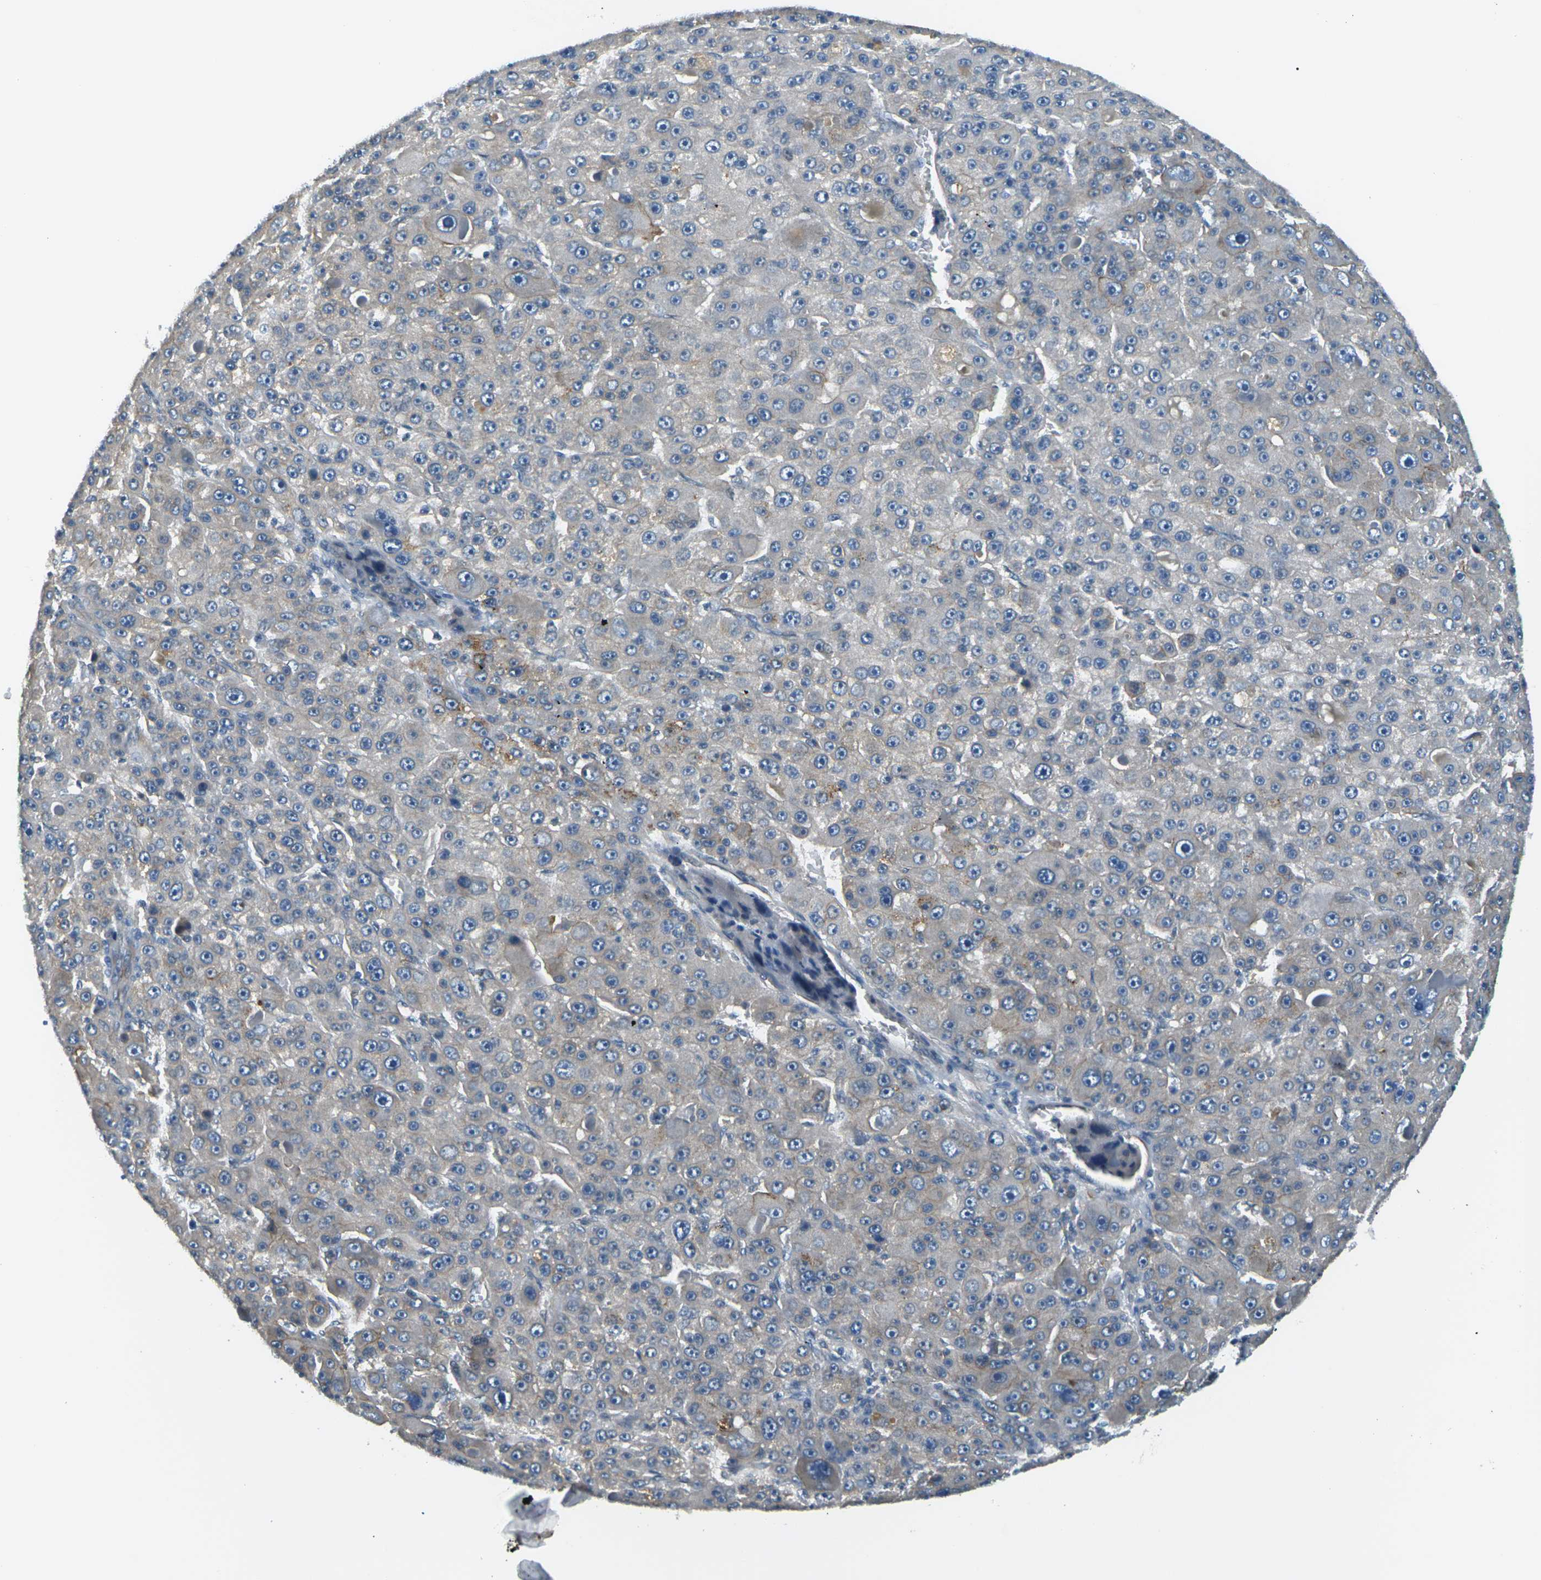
{"staining": {"intensity": "weak", "quantity": "<25%", "location": "cytoplasmic/membranous"}, "tissue": "liver cancer", "cell_type": "Tumor cells", "image_type": "cancer", "snomed": [{"axis": "morphology", "description": "Carcinoma, Hepatocellular, NOS"}, {"axis": "topography", "description": "Liver"}], "caption": "High magnification brightfield microscopy of hepatocellular carcinoma (liver) stained with DAB (3,3'-diaminobenzidine) (brown) and counterstained with hematoxylin (blue): tumor cells show no significant positivity.", "gene": "SLC13A3", "patient": {"sex": "male", "age": 76}}